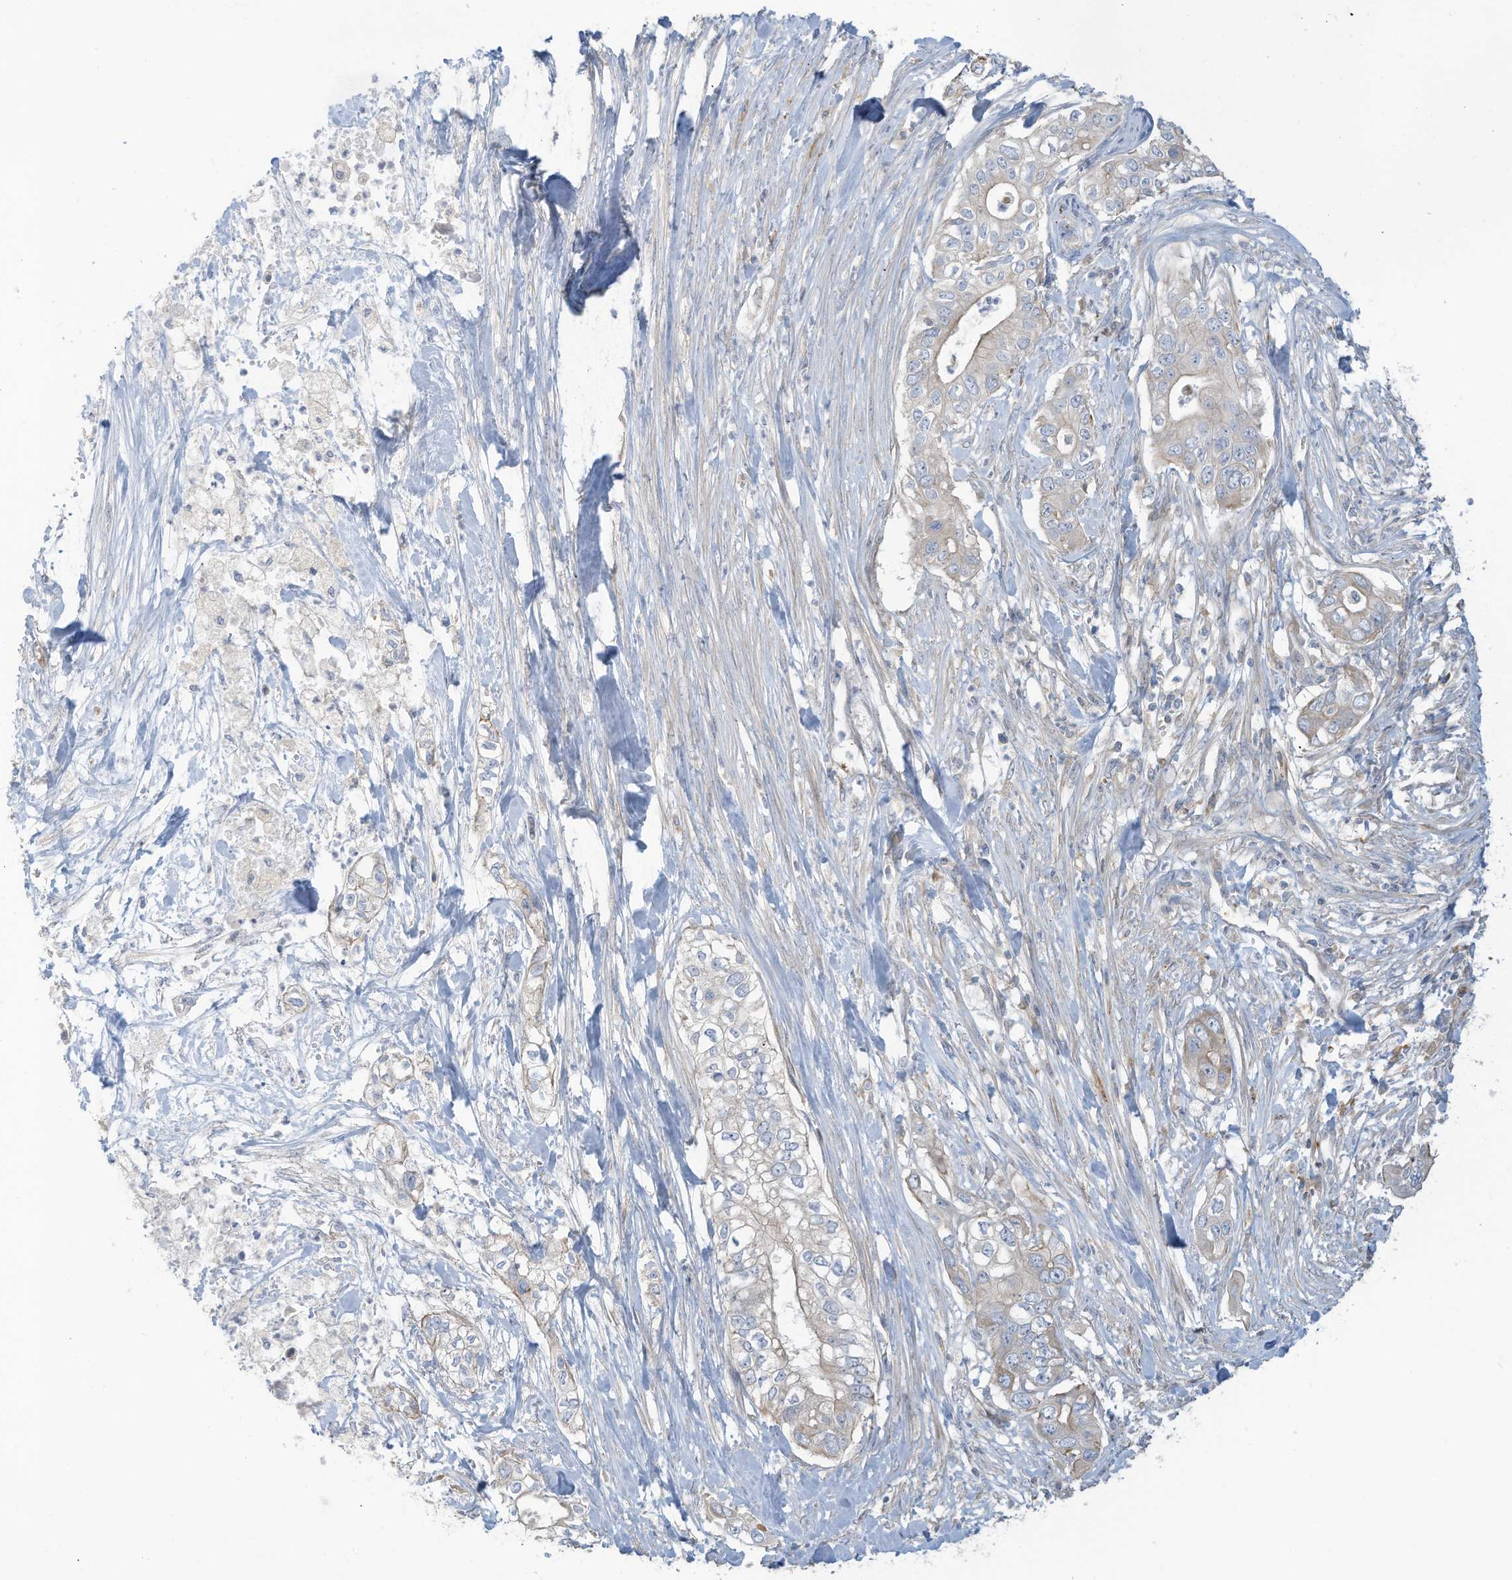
{"staining": {"intensity": "weak", "quantity": "<25%", "location": "cytoplasmic/membranous"}, "tissue": "pancreatic cancer", "cell_type": "Tumor cells", "image_type": "cancer", "snomed": [{"axis": "morphology", "description": "Adenocarcinoma, NOS"}, {"axis": "topography", "description": "Pancreas"}], "caption": "A photomicrograph of human adenocarcinoma (pancreatic) is negative for staining in tumor cells.", "gene": "GTPBP2", "patient": {"sex": "female", "age": 78}}